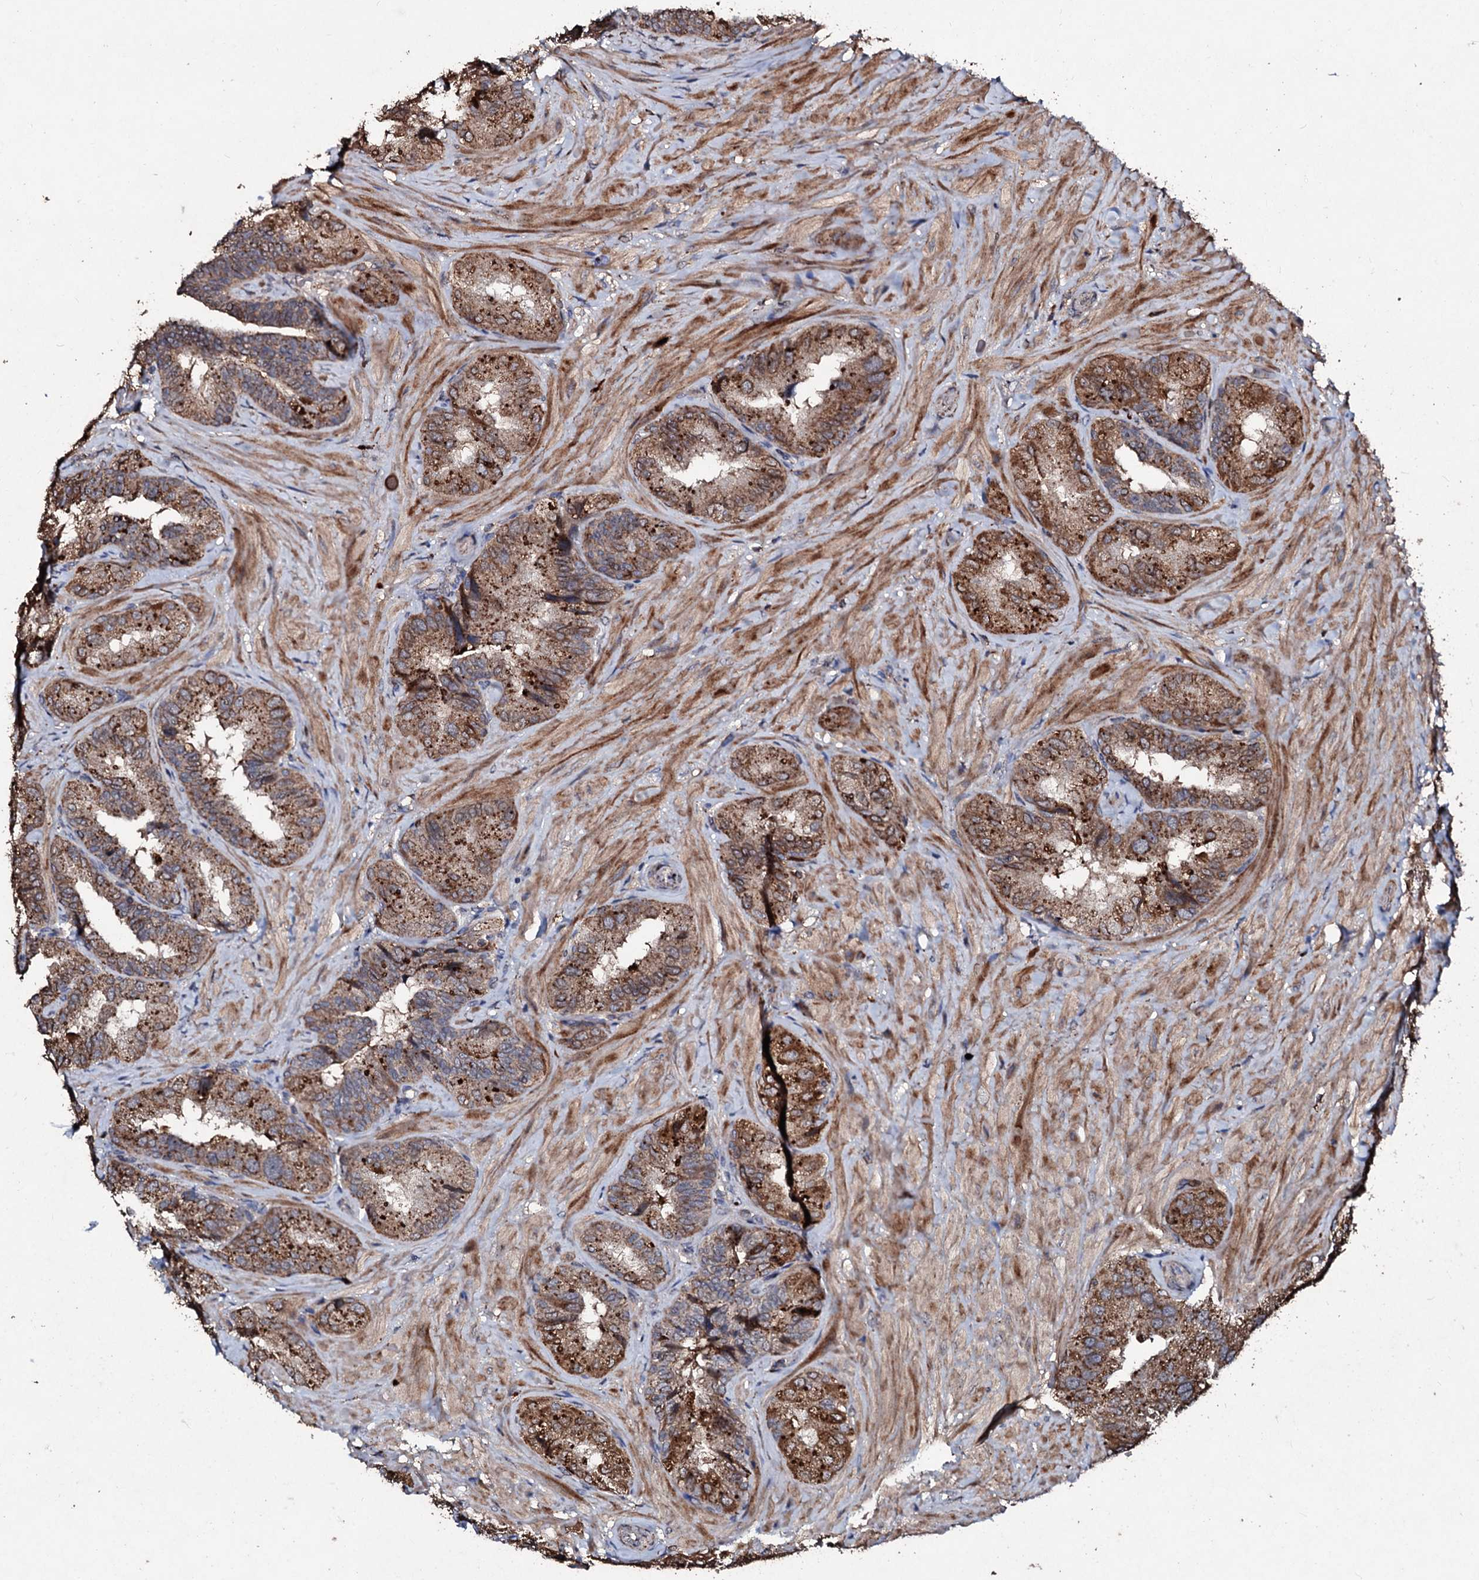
{"staining": {"intensity": "moderate", "quantity": ">75%", "location": "cytoplasmic/membranous"}, "tissue": "seminal vesicle", "cell_type": "Glandular cells", "image_type": "normal", "snomed": [{"axis": "morphology", "description": "Normal tissue, NOS"}, {"axis": "topography", "description": "Prostate and seminal vesicle, NOS"}, {"axis": "topography", "description": "Prostate"}, {"axis": "topography", "description": "Seminal veicle"}], "caption": "Seminal vesicle stained for a protein displays moderate cytoplasmic/membranous positivity in glandular cells. (DAB IHC, brown staining for protein, blue staining for nuclei).", "gene": "SDHAF2", "patient": {"sex": "male", "age": 67}}